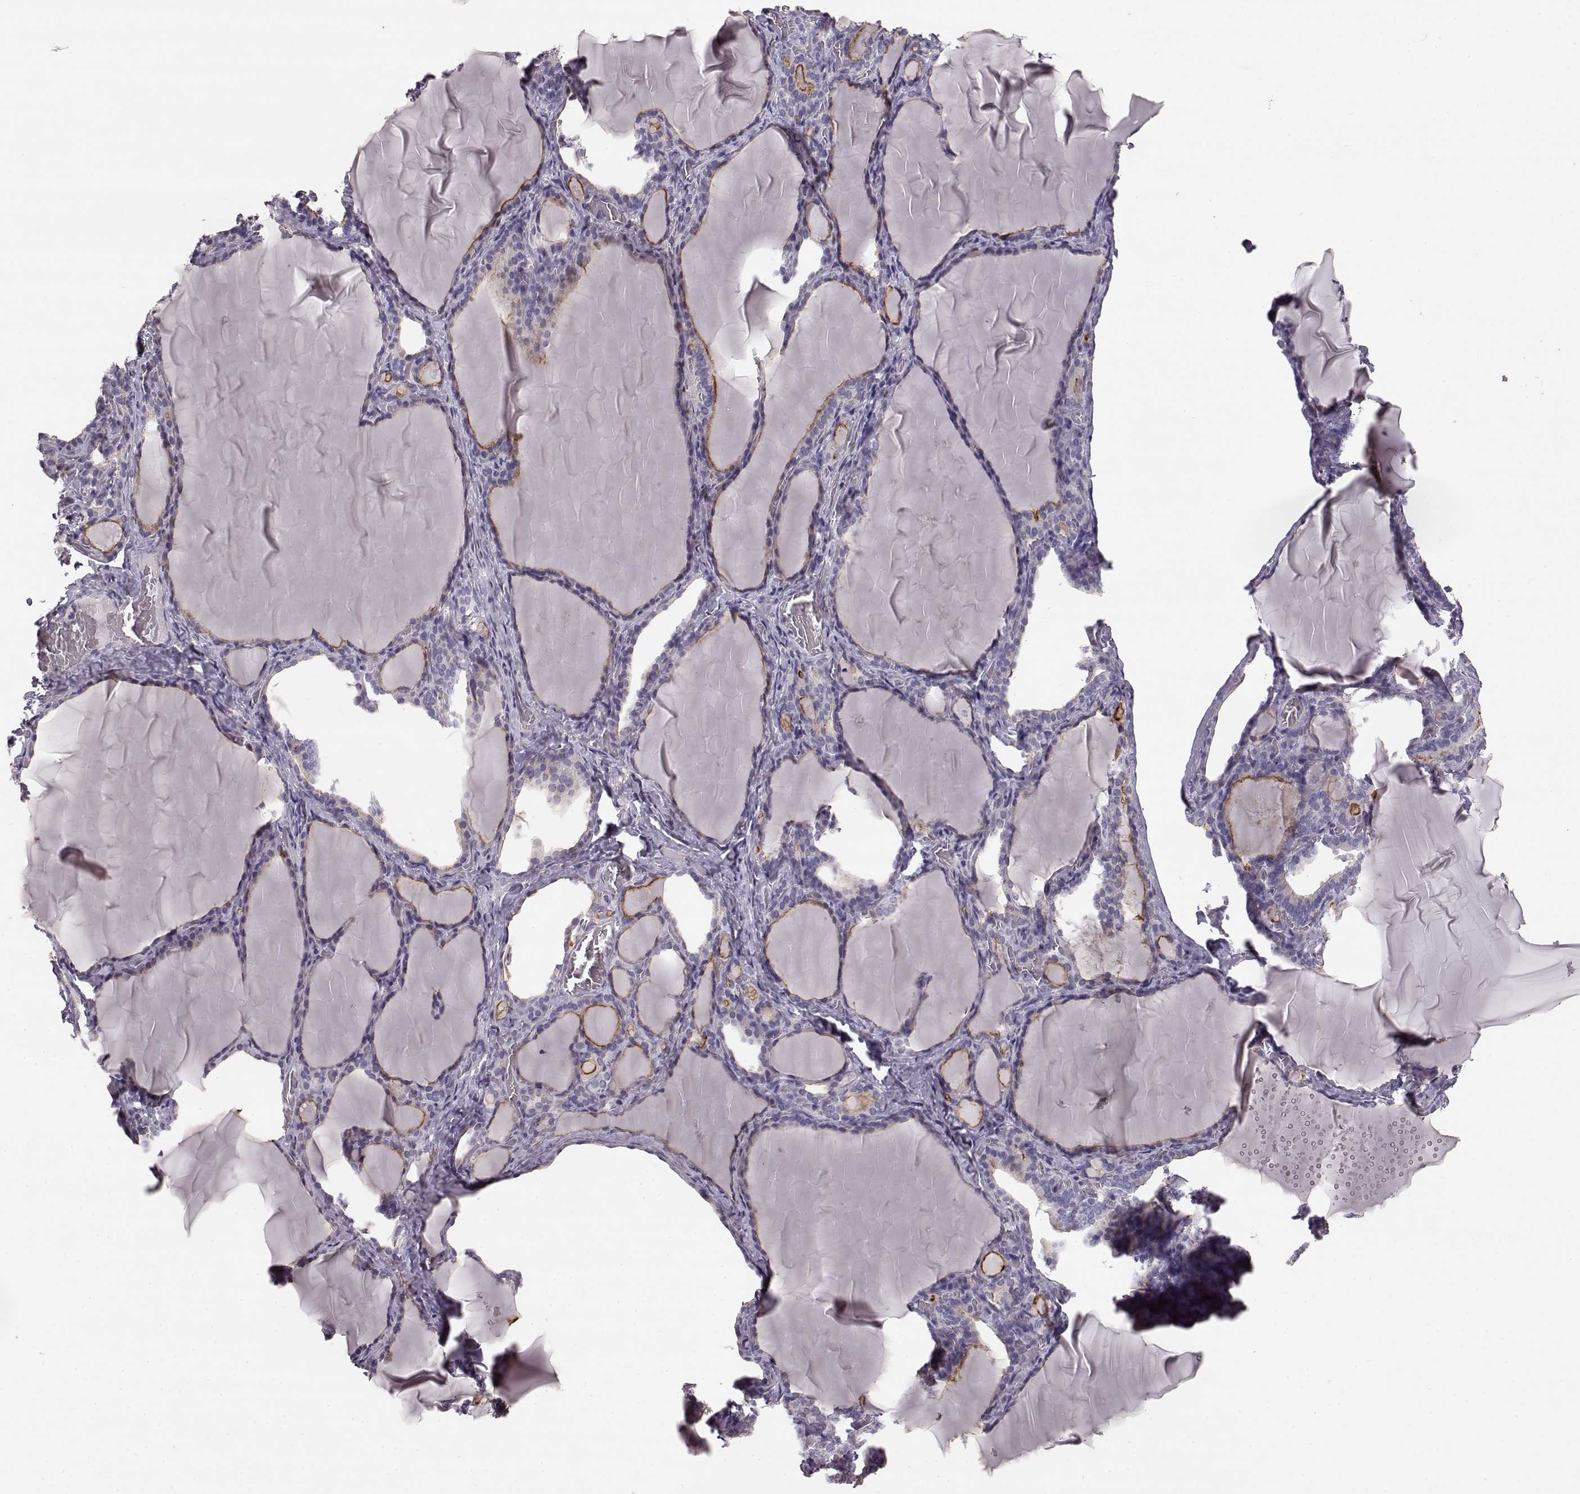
{"staining": {"intensity": "moderate", "quantity": ">75%", "location": "cytoplasmic/membranous"}, "tissue": "thyroid gland", "cell_type": "Glandular cells", "image_type": "normal", "snomed": [{"axis": "morphology", "description": "Normal tissue, NOS"}, {"axis": "morphology", "description": "Hyperplasia, NOS"}, {"axis": "topography", "description": "Thyroid gland"}], "caption": "Thyroid gland stained for a protein demonstrates moderate cytoplasmic/membranous positivity in glandular cells. (DAB (3,3'-diaminobenzidine) IHC, brown staining for protein, blue staining for nuclei).", "gene": "GHR", "patient": {"sex": "female", "age": 27}}